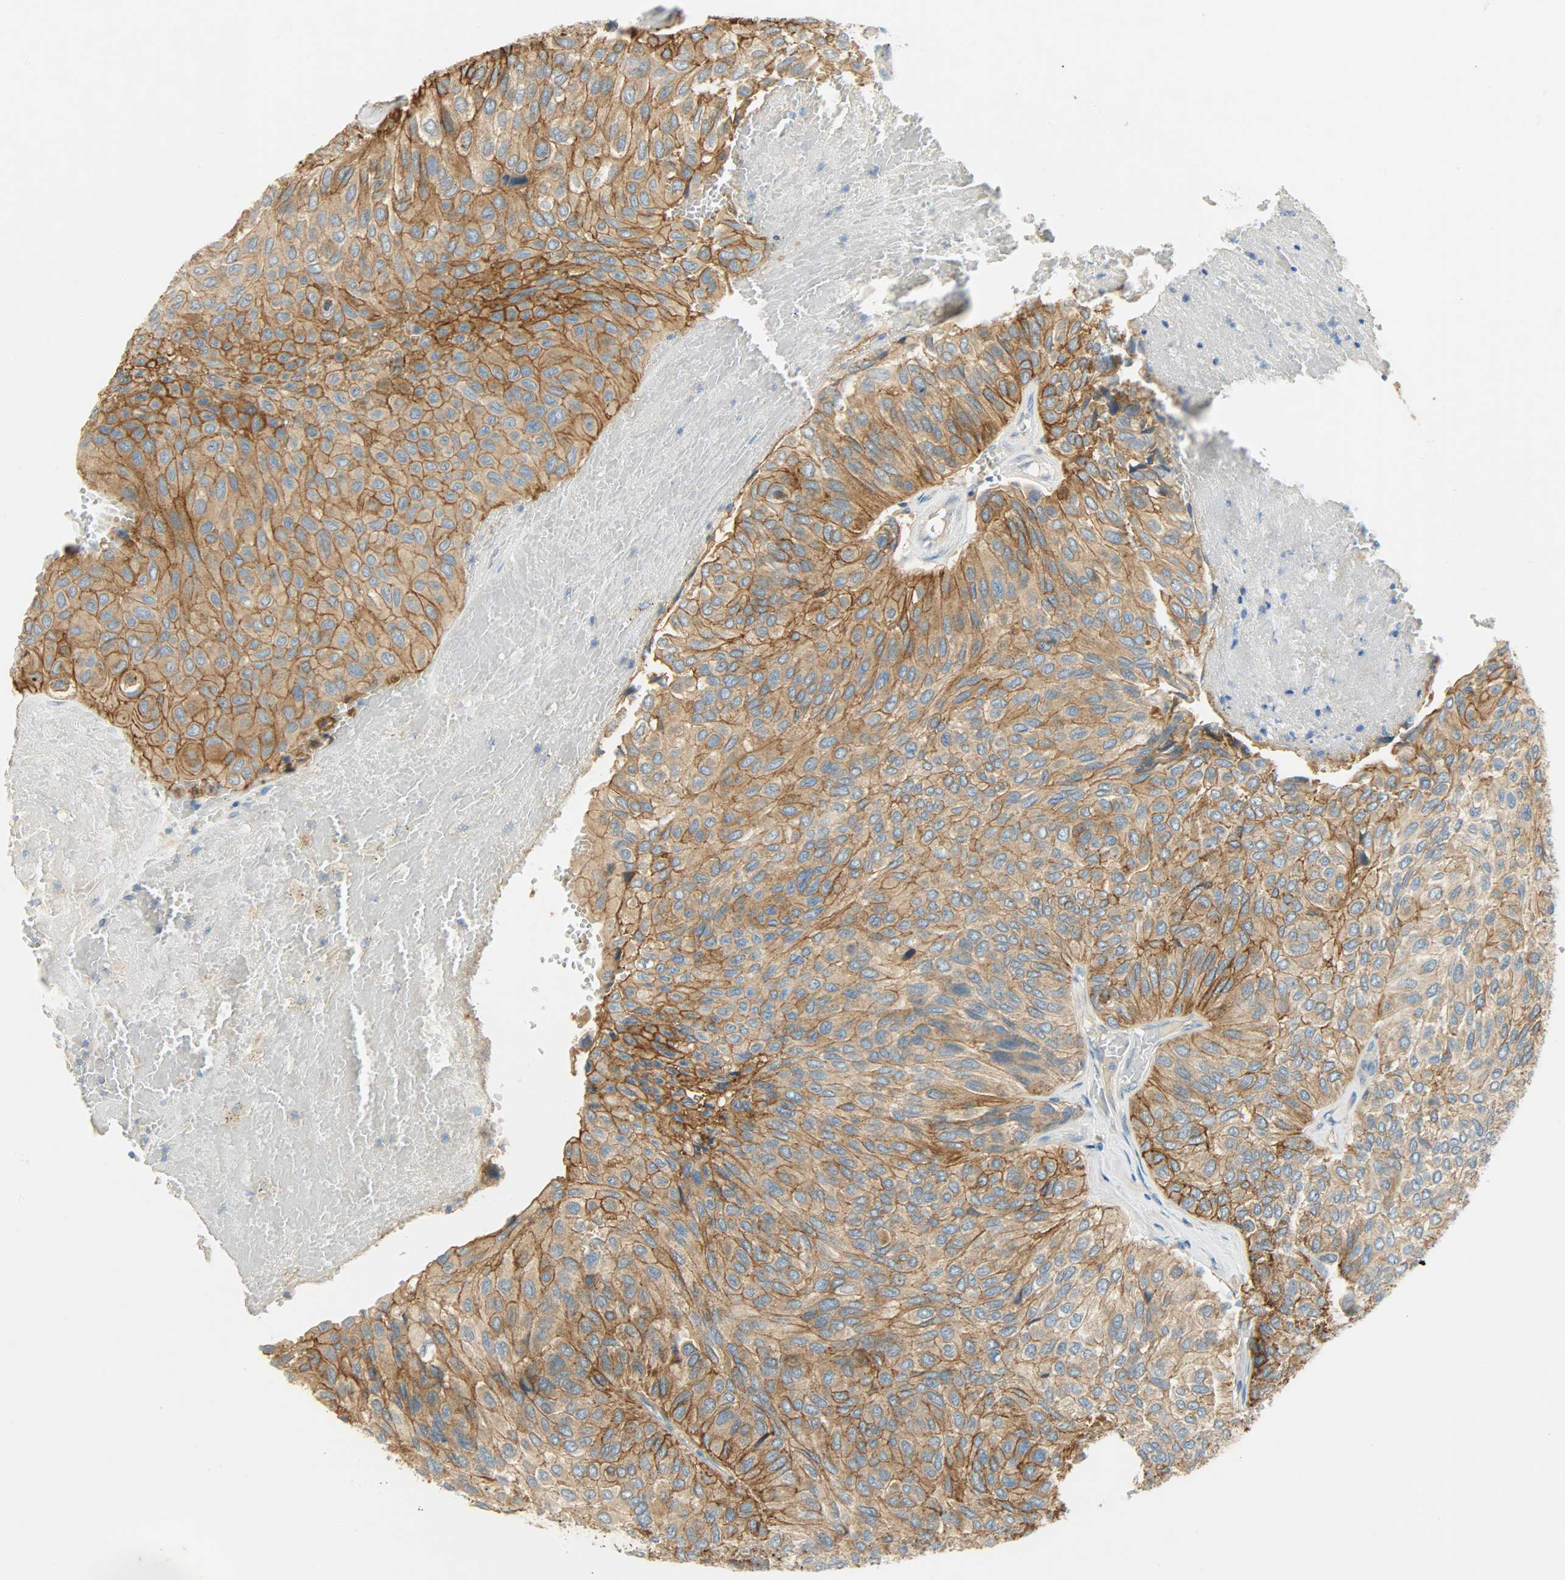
{"staining": {"intensity": "strong", "quantity": ">75%", "location": "cytoplasmic/membranous"}, "tissue": "urothelial cancer", "cell_type": "Tumor cells", "image_type": "cancer", "snomed": [{"axis": "morphology", "description": "Urothelial carcinoma, High grade"}, {"axis": "topography", "description": "Urinary bladder"}], "caption": "IHC of high-grade urothelial carcinoma reveals high levels of strong cytoplasmic/membranous staining in about >75% of tumor cells. The staining is performed using DAB (3,3'-diaminobenzidine) brown chromogen to label protein expression. The nuclei are counter-stained blue using hematoxylin.", "gene": "DSG2", "patient": {"sex": "male", "age": 66}}